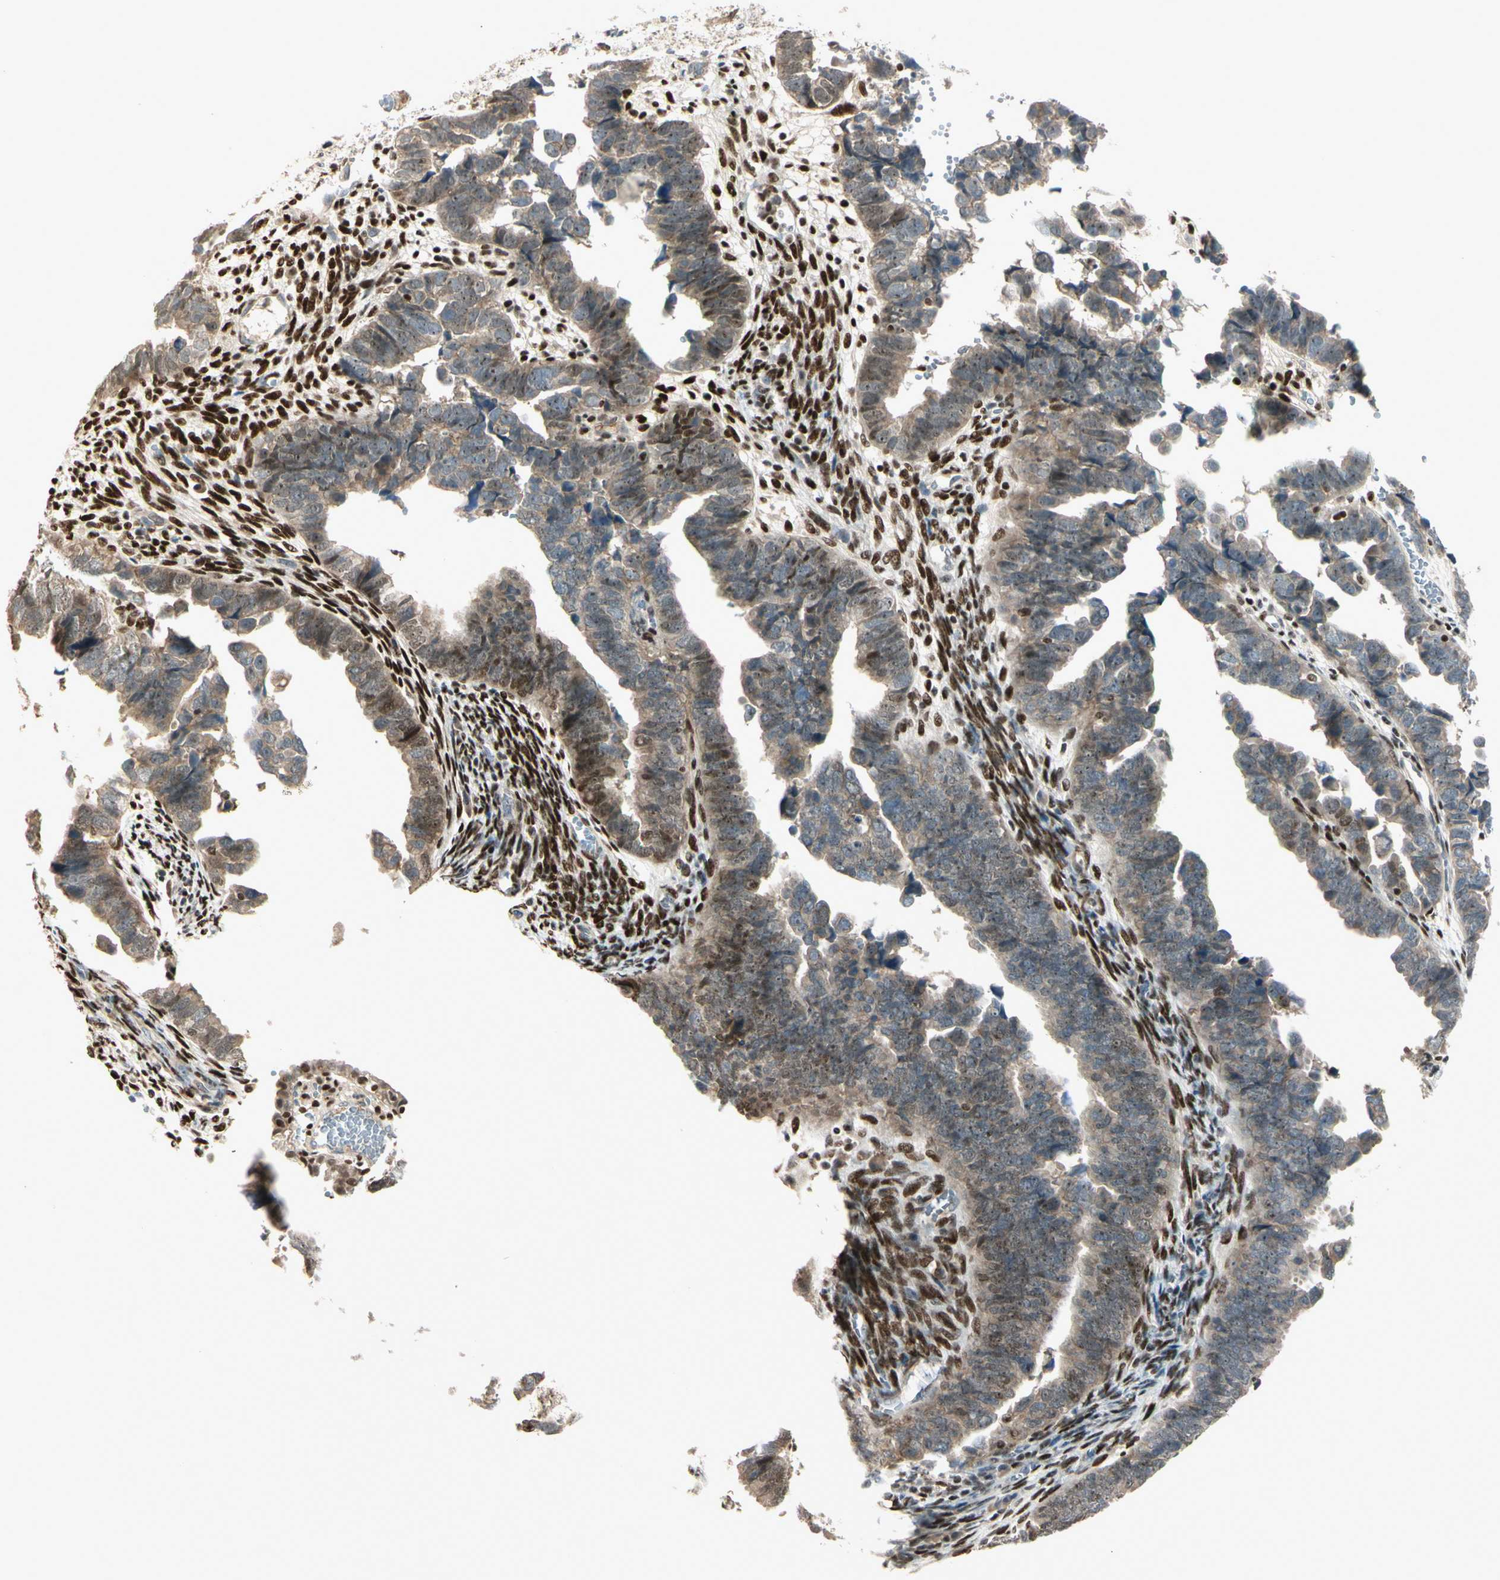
{"staining": {"intensity": "weak", "quantity": ">75%", "location": "cytoplasmic/membranous"}, "tissue": "endometrial cancer", "cell_type": "Tumor cells", "image_type": "cancer", "snomed": [{"axis": "morphology", "description": "Adenocarcinoma, NOS"}, {"axis": "topography", "description": "Endometrium"}], "caption": "Immunohistochemistry (IHC) staining of endometrial adenocarcinoma, which displays low levels of weak cytoplasmic/membranous staining in about >75% of tumor cells indicating weak cytoplasmic/membranous protein positivity. The staining was performed using DAB (3,3'-diaminobenzidine) (brown) for protein detection and nuclei were counterstained in hematoxylin (blue).", "gene": "NFYA", "patient": {"sex": "female", "age": 75}}